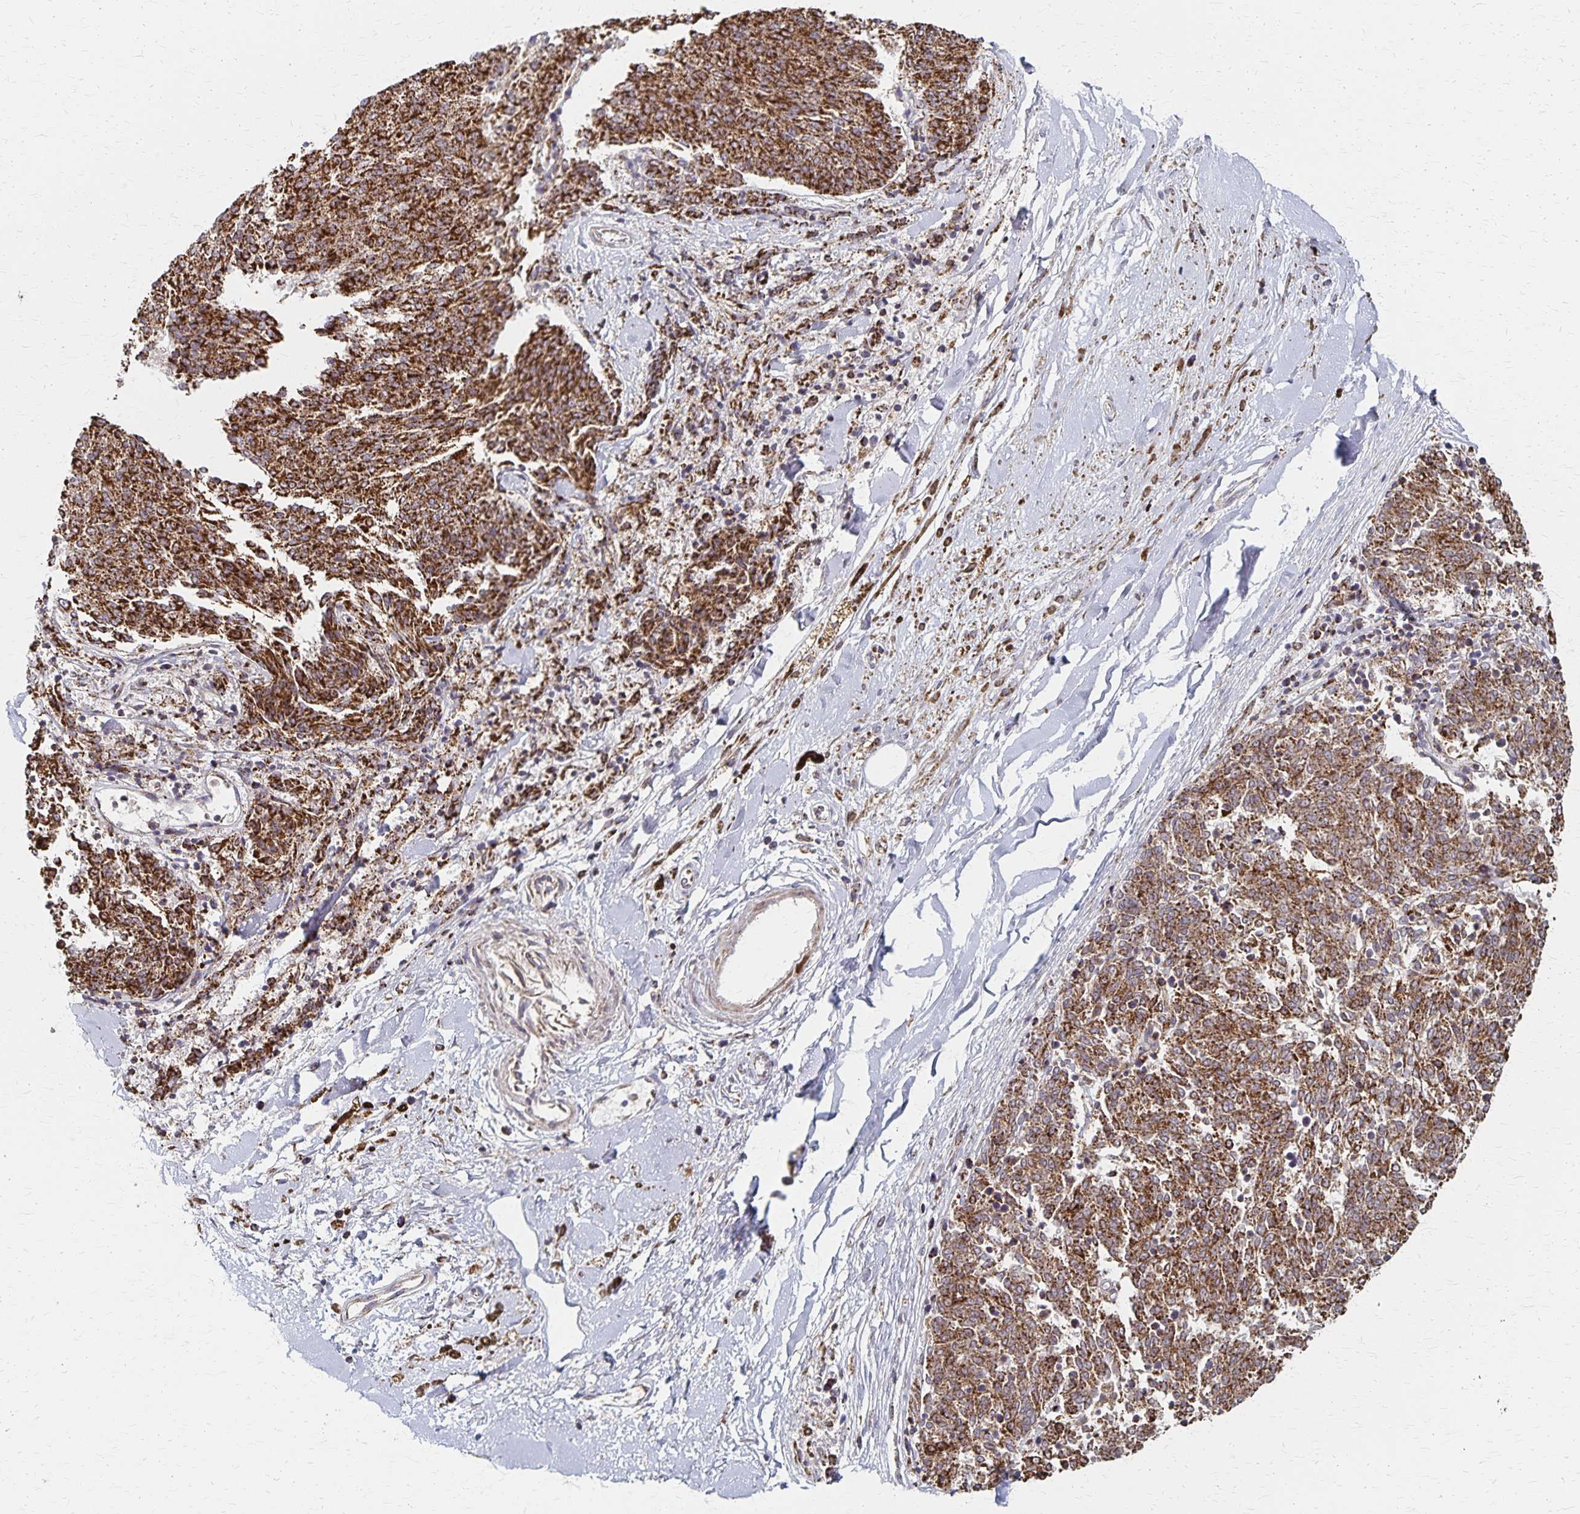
{"staining": {"intensity": "strong", "quantity": ">75%", "location": "cytoplasmic/membranous"}, "tissue": "melanoma", "cell_type": "Tumor cells", "image_type": "cancer", "snomed": [{"axis": "morphology", "description": "Malignant melanoma, NOS"}, {"axis": "topography", "description": "Skin"}], "caption": "There is high levels of strong cytoplasmic/membranous staining in tumor cells of malignant melanoma, as demonstrated by immunohistochemical staining (brown color).", "gene": "DYRK4", "patient": {"sex": "female", "age": 72}}